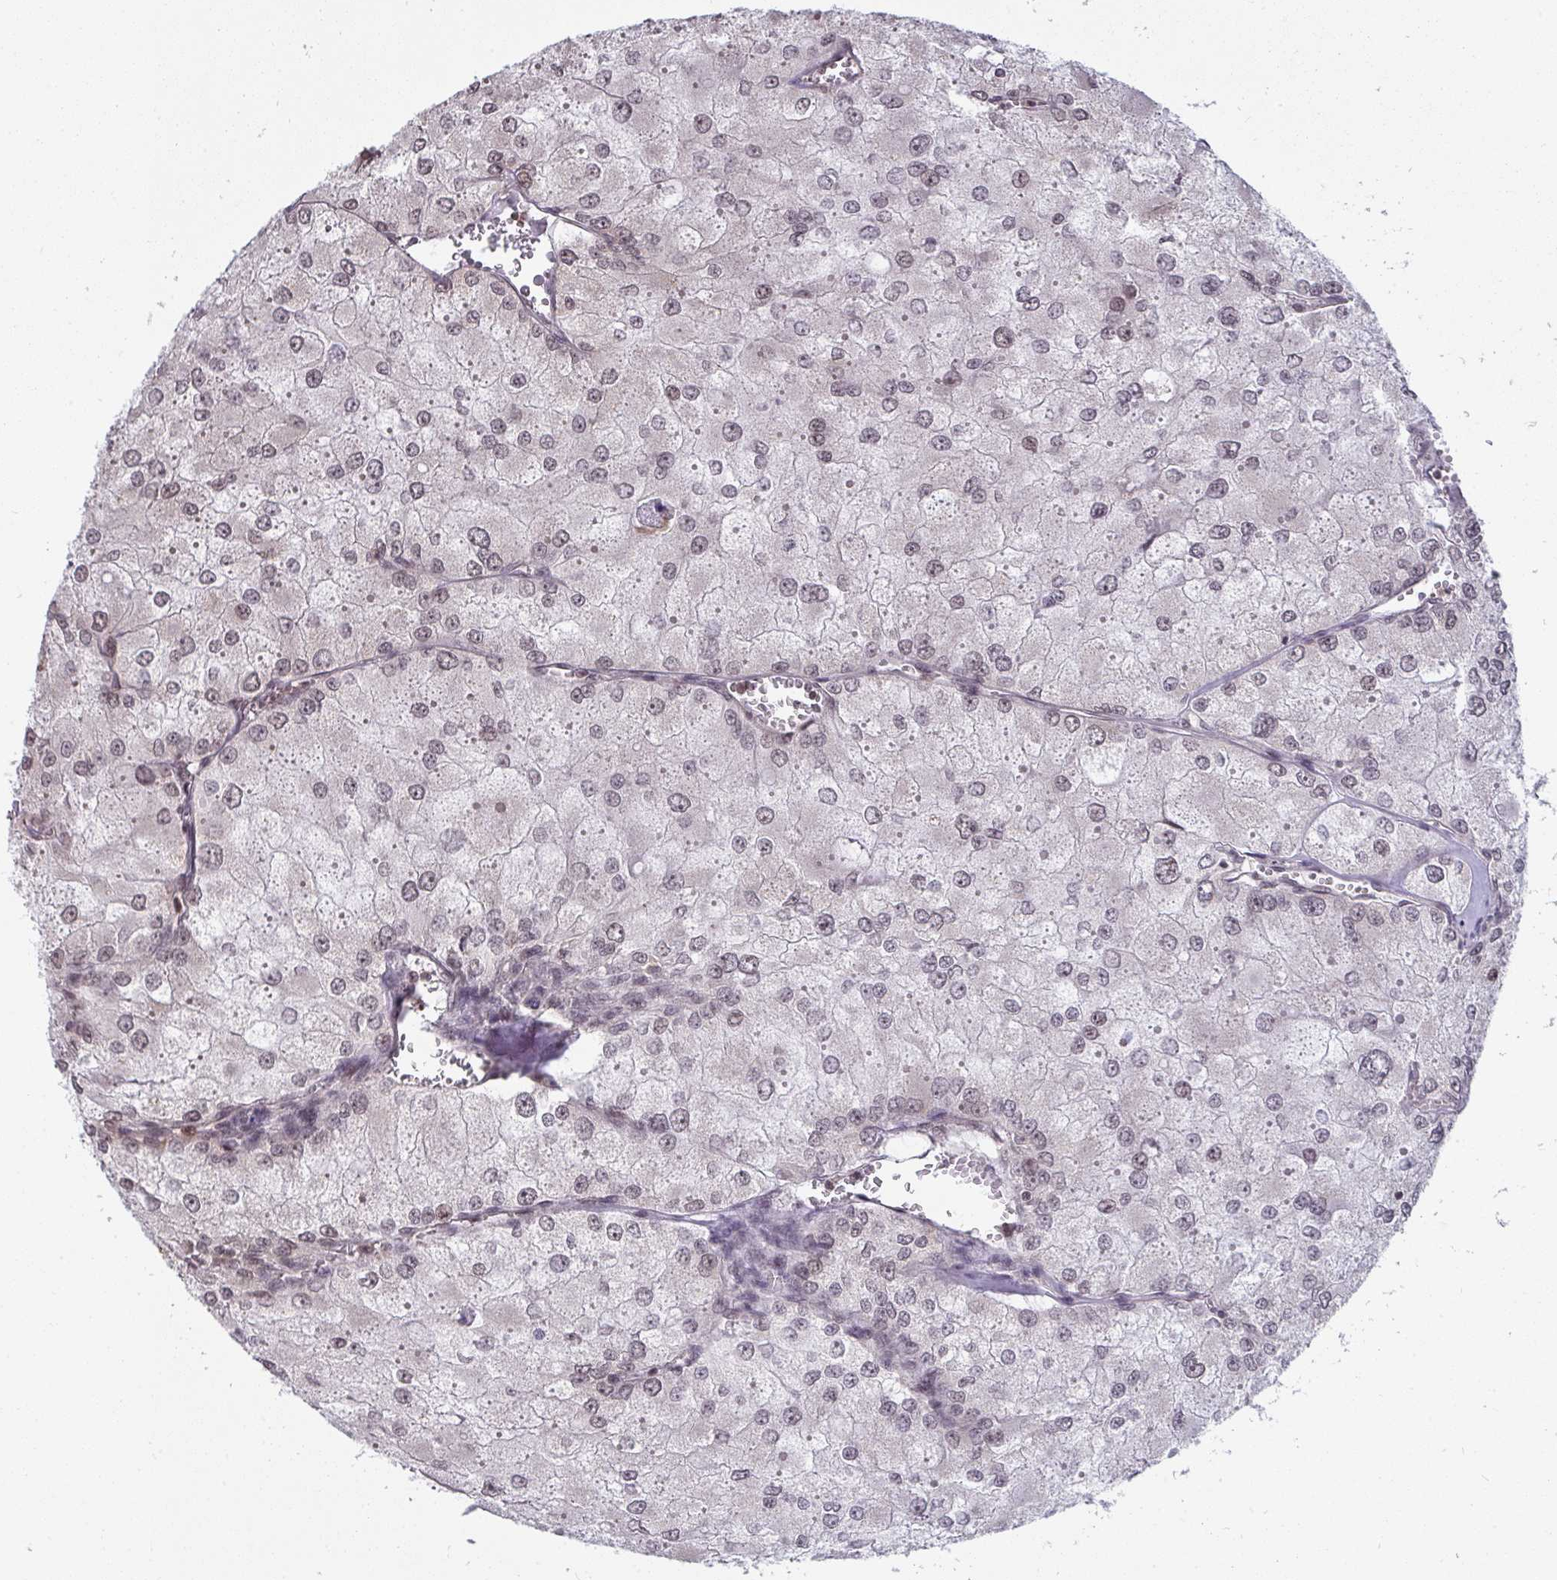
{"staining": {"intensity": "negative", "quantity": "none", "location": "none"}, "tissue": "renal cancer", "cell_type": "Tumor cells", "image_type": "cancer", "snomed": [{"axis": "morphology", "description": "Adenocarcinoma, NOS"}, {"axis": "topography", "description": "Kidney"}], "caption": "Immunohistochemistry photomicrograph of renal cancer stained for a protein (brown), which demonstrates no positivity in tumor cells.", "gene": "SAP30", "patient": {"sex": "female", "age": 70}}